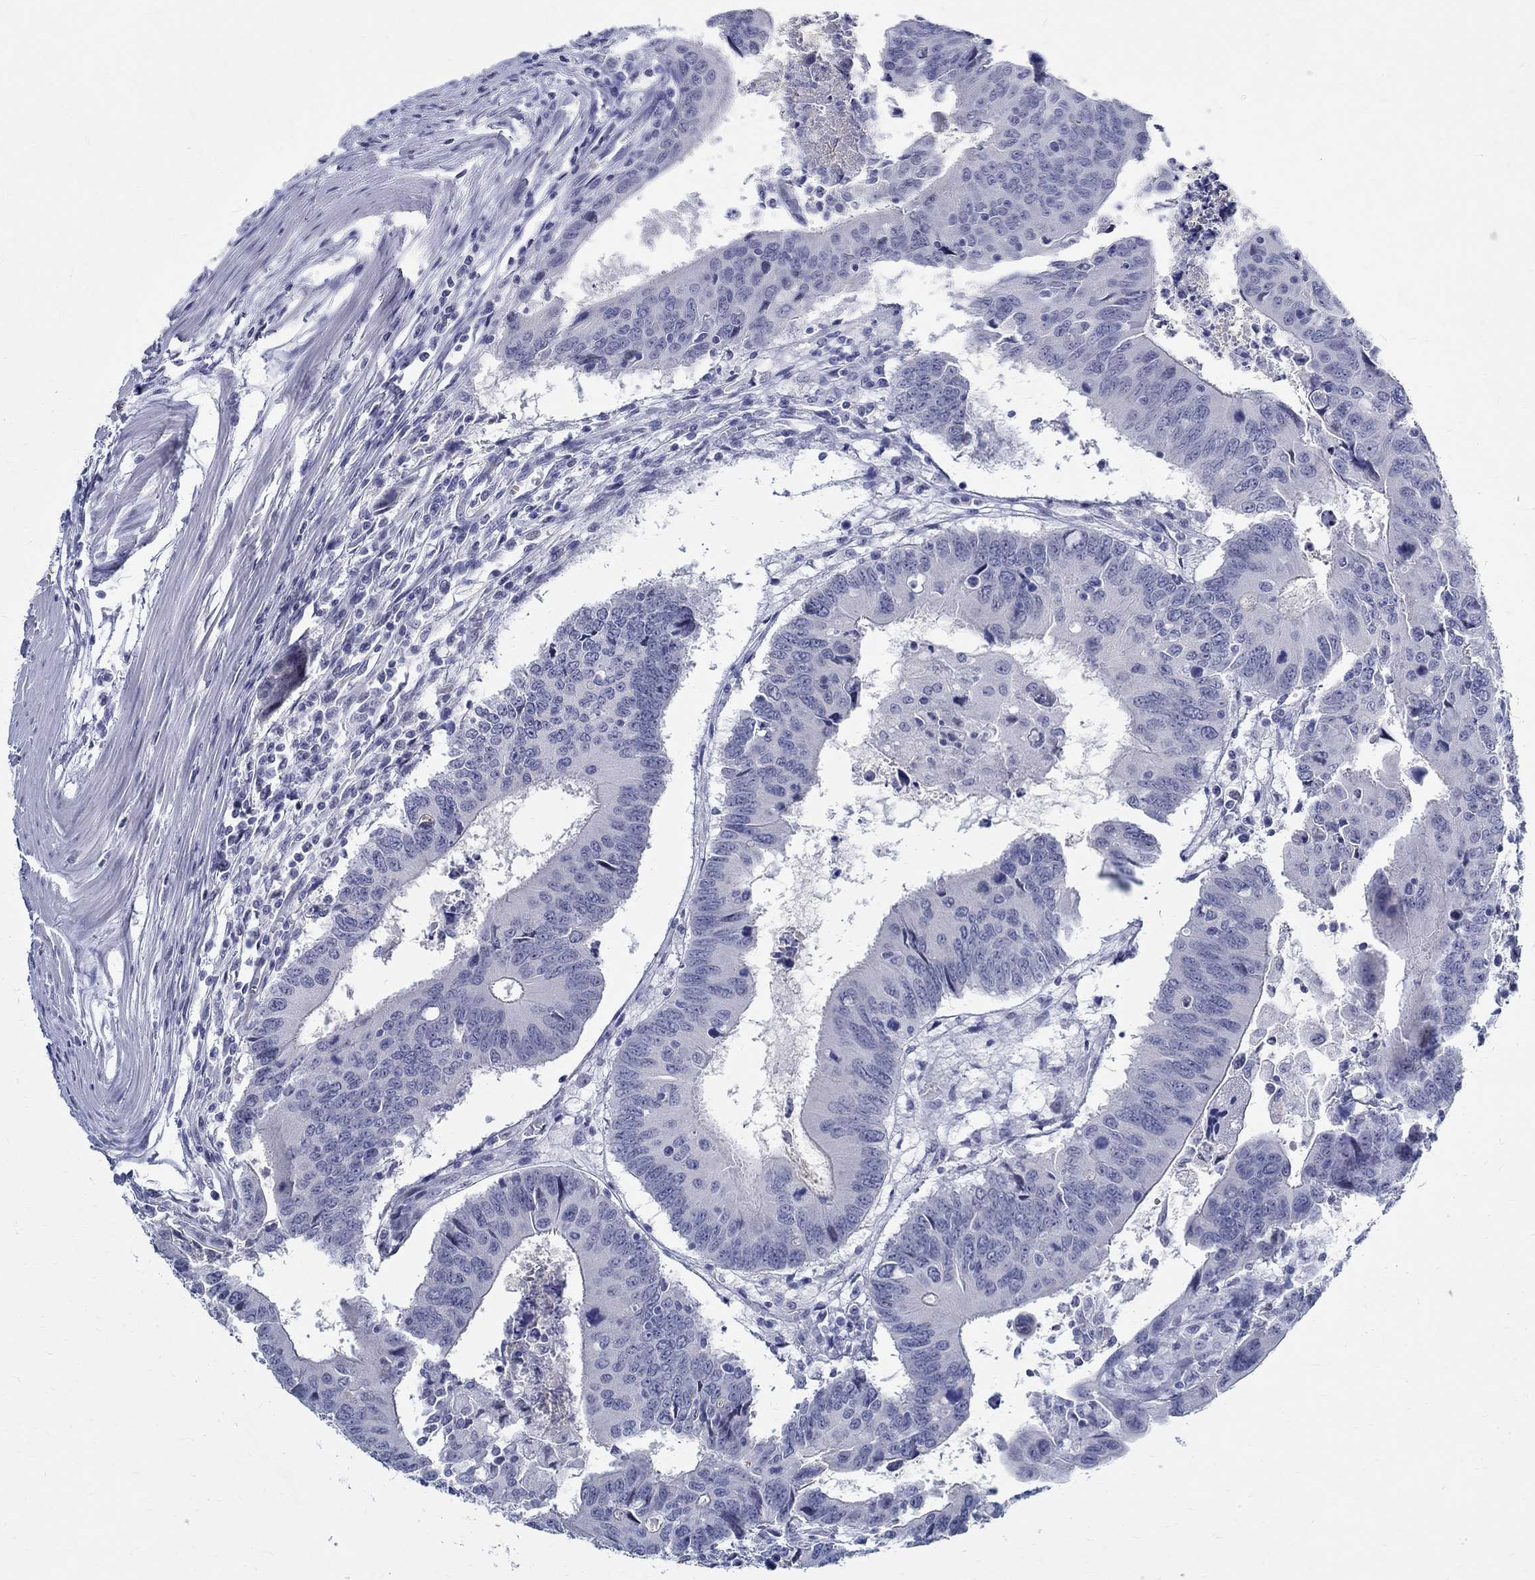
{"staining": {"intensity": "moderate", "quantity": "<25%", "location": "cytoplasmic/membranous"}, "tissue": "colorectal cancer", "cell_type": "Tumor cells", "image_type": "cancer", "snomed": [{"axis": "morphology", "description": "Adenocarcinoma, NOS"}, {"axis": "topography", "description": "Rectum"}], "caption": "Moderate cytoplasmic/membranous staining is identified in about <25% of tumor cells in colorectal adenocarcinoma.", "gene": "BSPRY", "patient": {"sex": "male", "age": 67}}